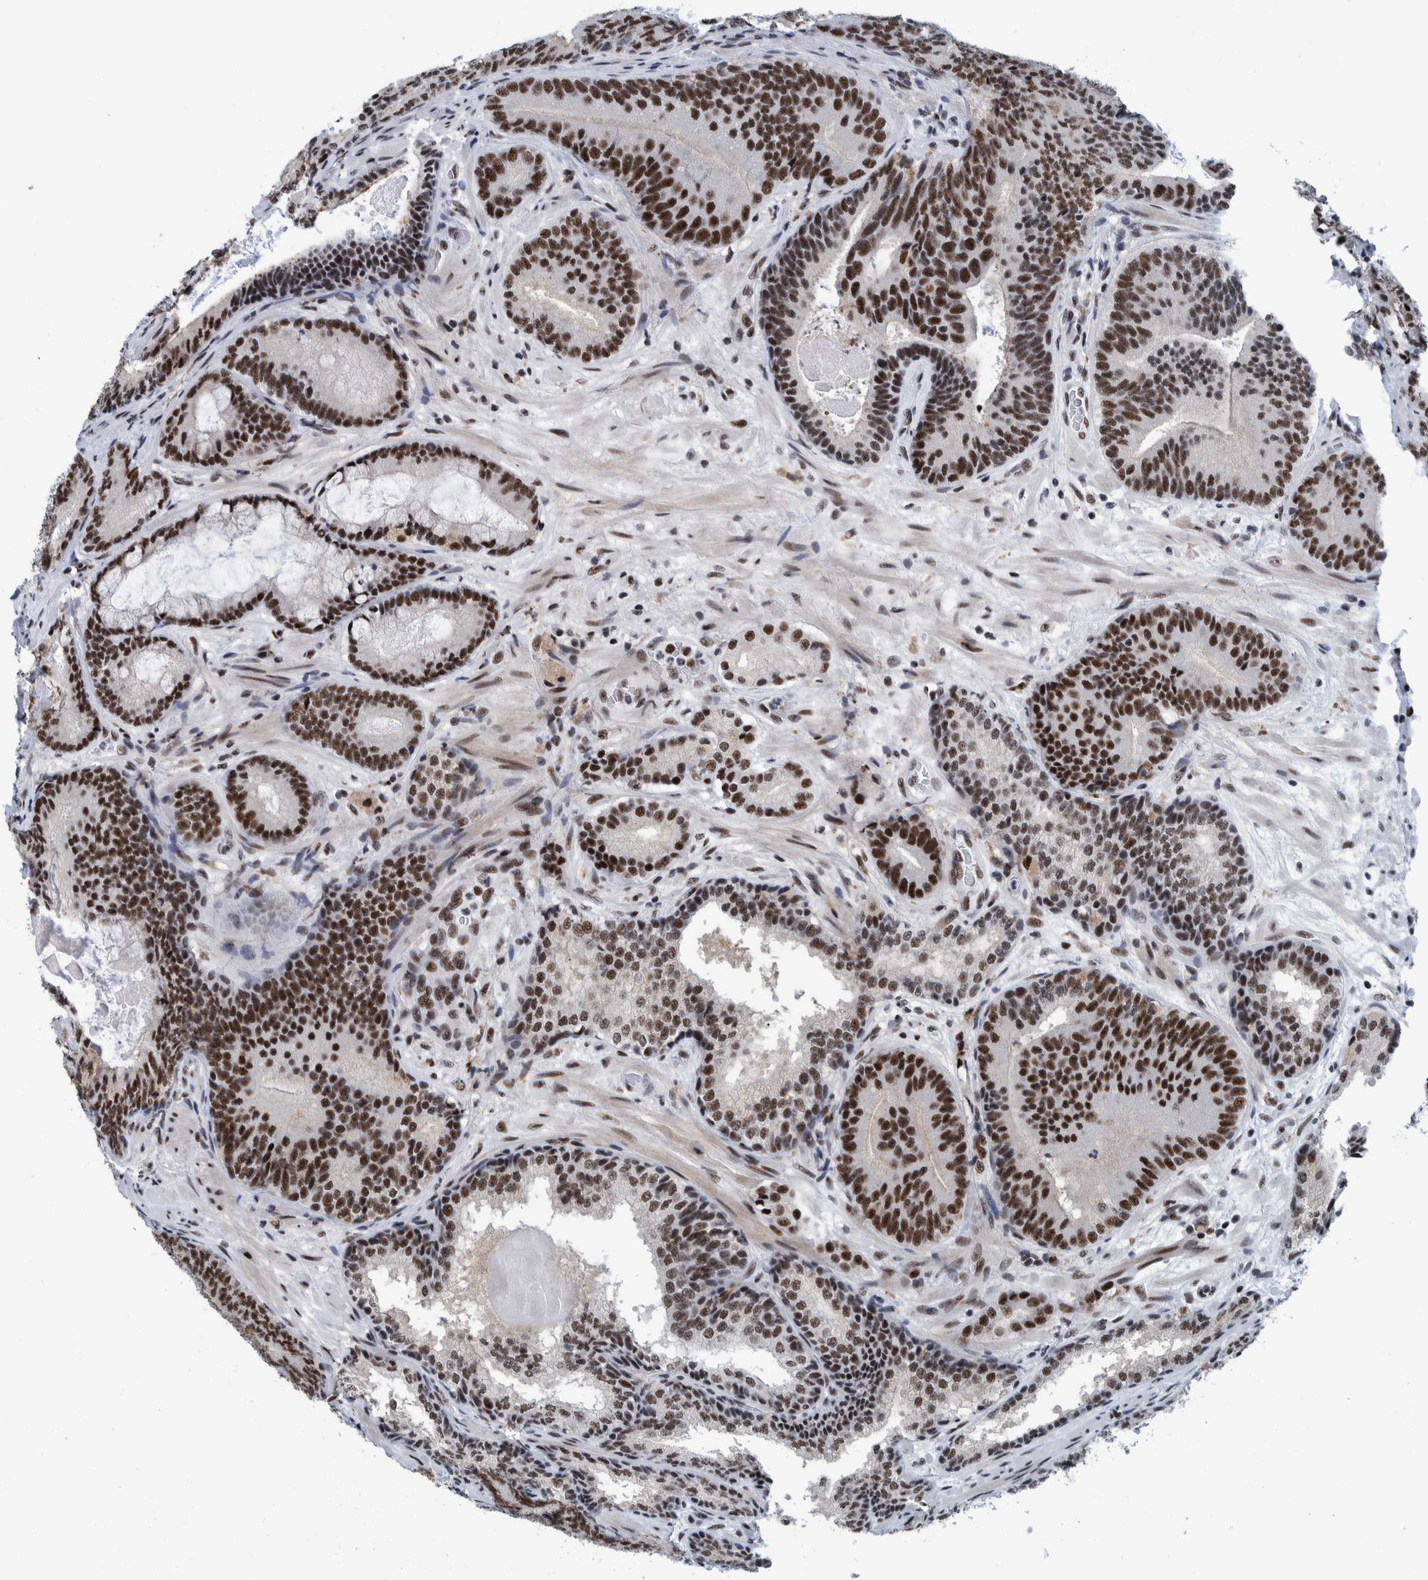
{"staining": {"intensity": "strong", "quantity": ">75%", "location": "nuclear"}, "tissue": "prostate cancer", "cell_type": "Tumor cells", "image_type": "cancer", "snomed": [{"axis": "morphology", "description": "Adenocarcinoma, High grade"}, {"axis": "topography", "description": "Prostate"}], "caption": "High-grade adenocarcinoma (prostate) tissue exhibits strong nuclear staining in approximately >75% of tumor cells, visualized by immunohistochemistry. (brown staining indicates protein expression, while blue staining denotes nuclei).", "gene": "EFTUD2", "patient": {"sex": "male", "age": 55}}